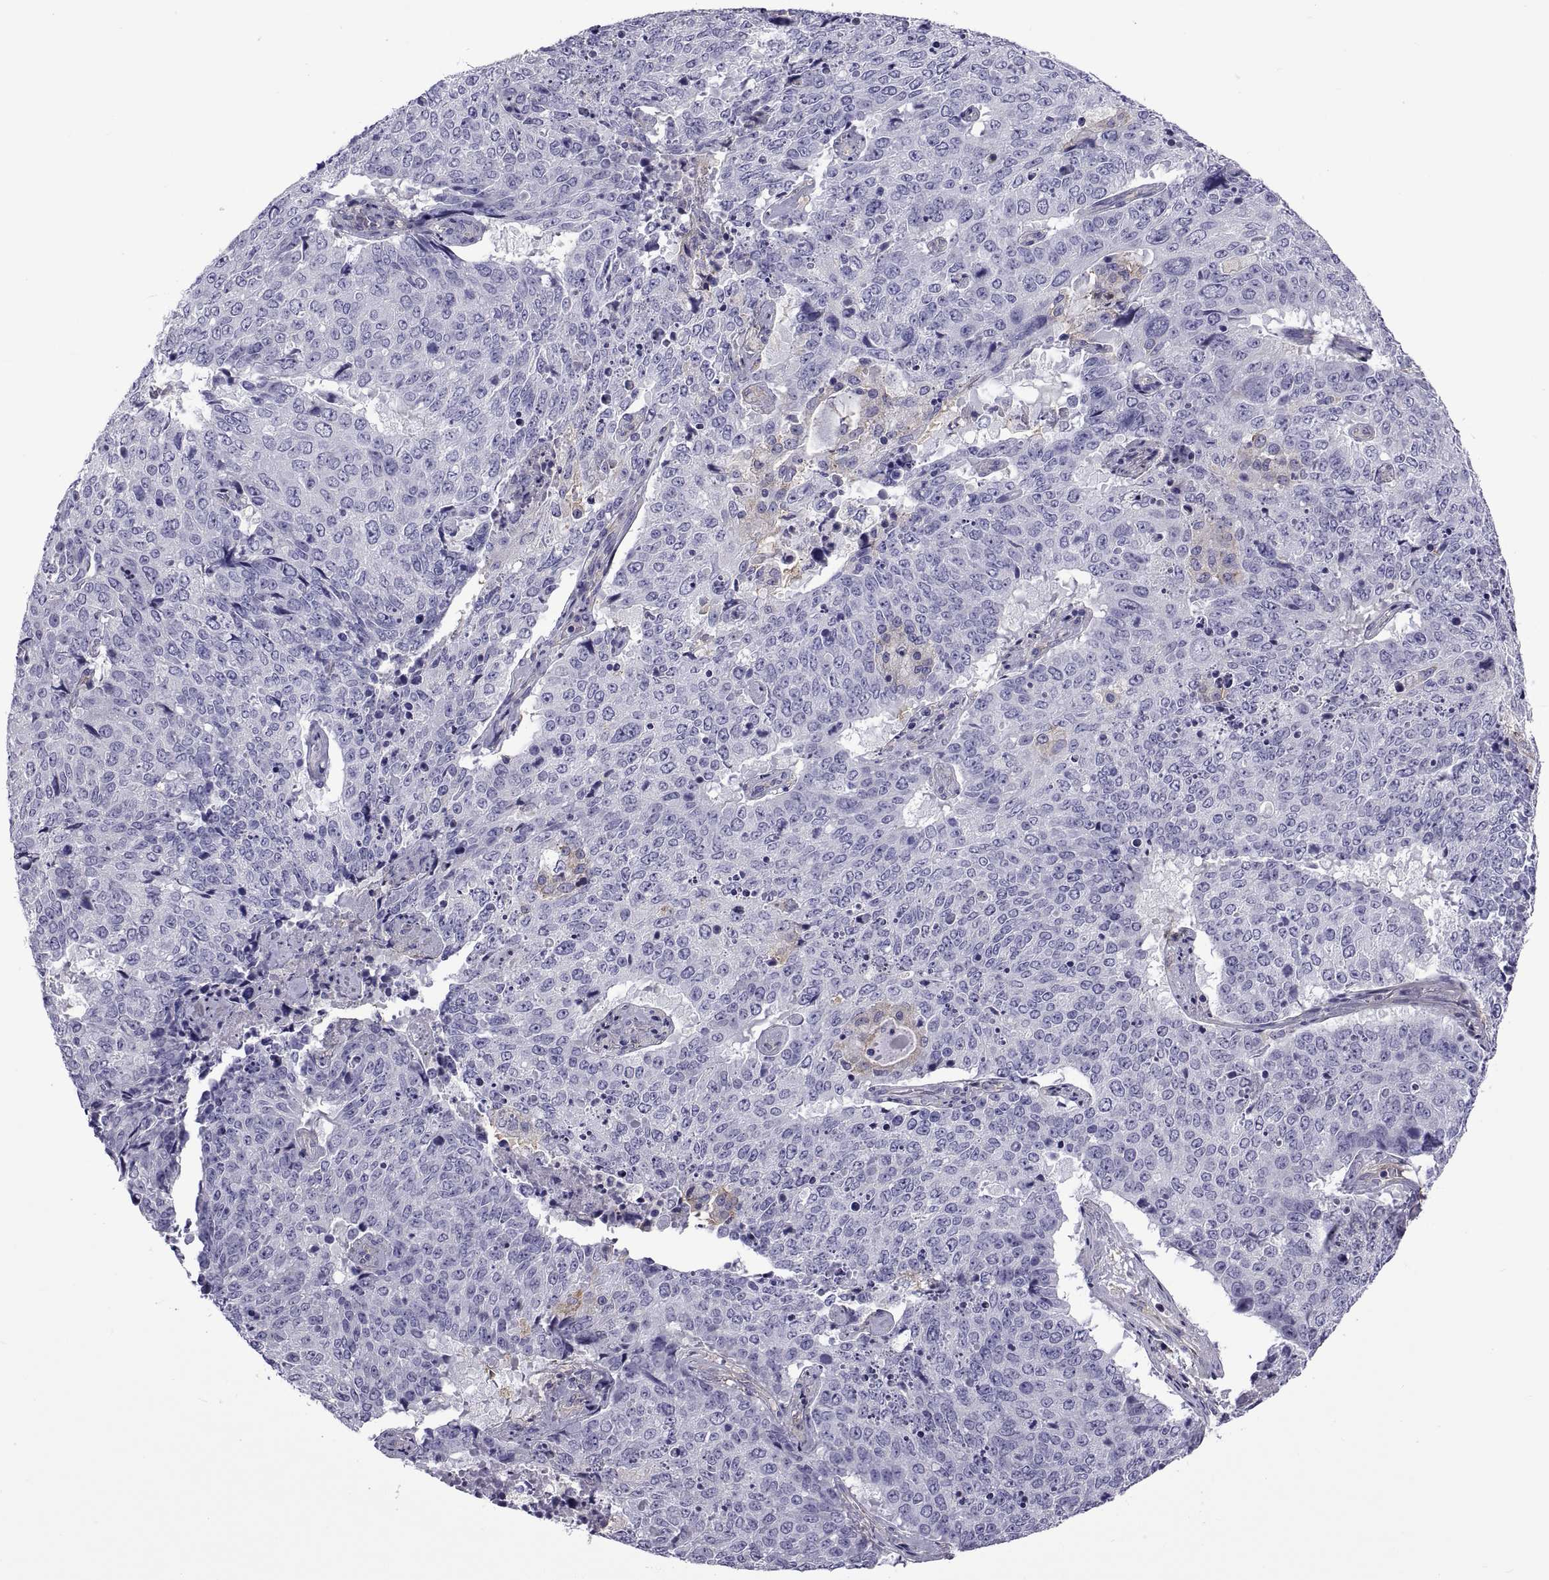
{"staining": {"intensity": "negative", "quantity": "none", "location": "none"}, "tissue": "lung cancer", "cell_type": "Tumor cells", "image_type": "cancer", "snomed": [{"axis": "morphology", "description": "Normal tissue, NOS"}, {"axis": "morphology", "description": "Squamous cell carcinoma, NOS"}, {"axis": "topography", "description": "Bronchus"}, {"axis": "topography", "description": "Lung"}], "caption": "Tumor cells are negative for protein expression in human lung squamous cell carcinoma.", "gene": "TMC3", "patient": {"sex": "male", "age": 64}}